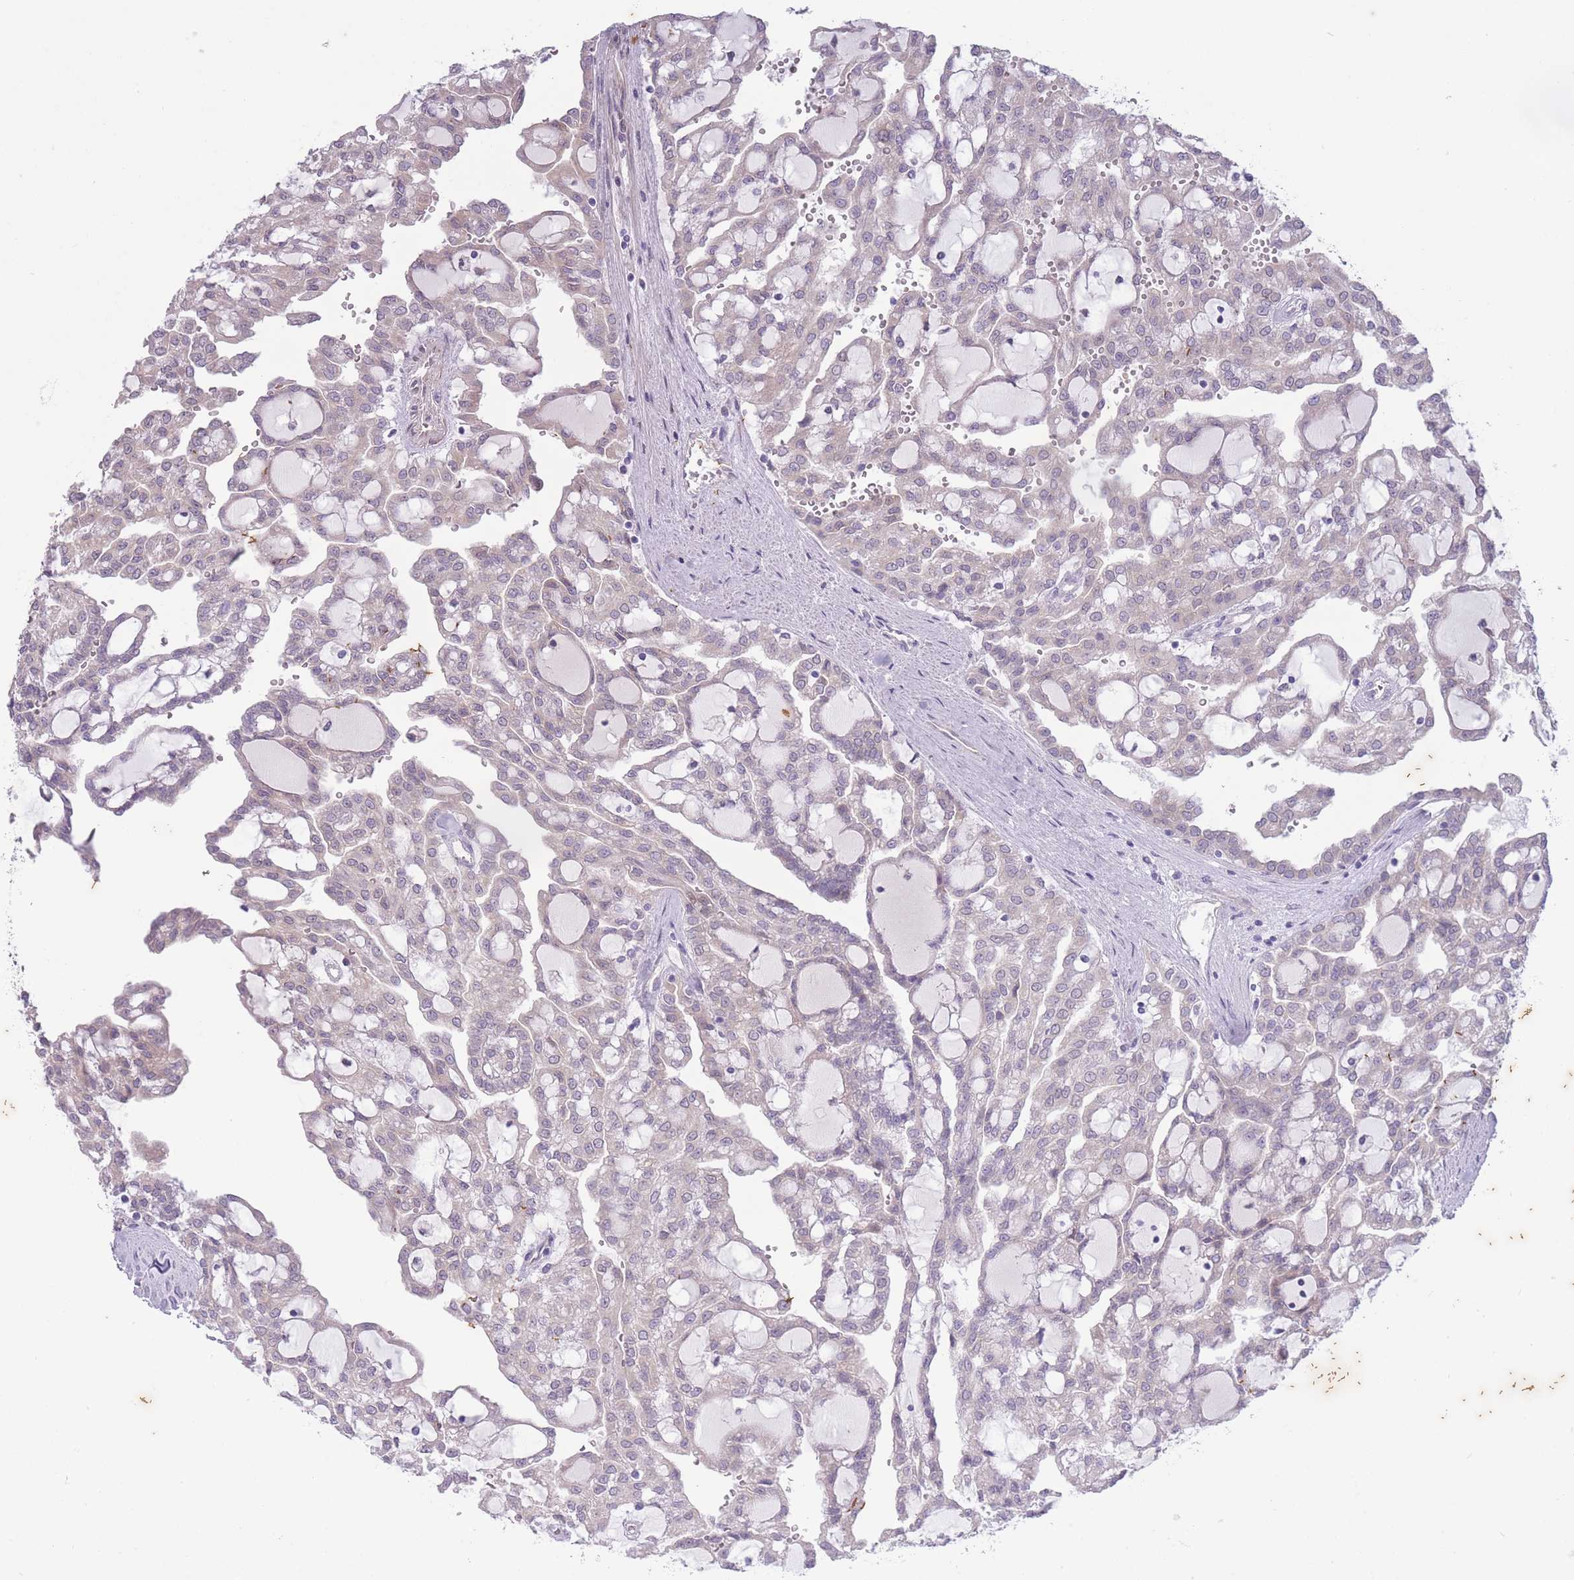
{"staining": {"intensity": "negative", "quantity": "none", "location": "none"}, "tissue": "renal cancer", "cell_type": "Tumor cells", "image_type": "cancer", "snomed": [{"axis": "morphology", "description": "Adenocarcinoma, NOS"}, {"axis": "topography", "description": "Kidney"}], "caption": "A high-resolution histopathology image shows IHC staining of adenocarcinoma (renal), which demonstrates no significant staining in tumor cells. (Brightfield microscopy of DAB IHC at high magnification).", "gene": "ARPIN", "patient": {"sex": "male", "age": 63}}